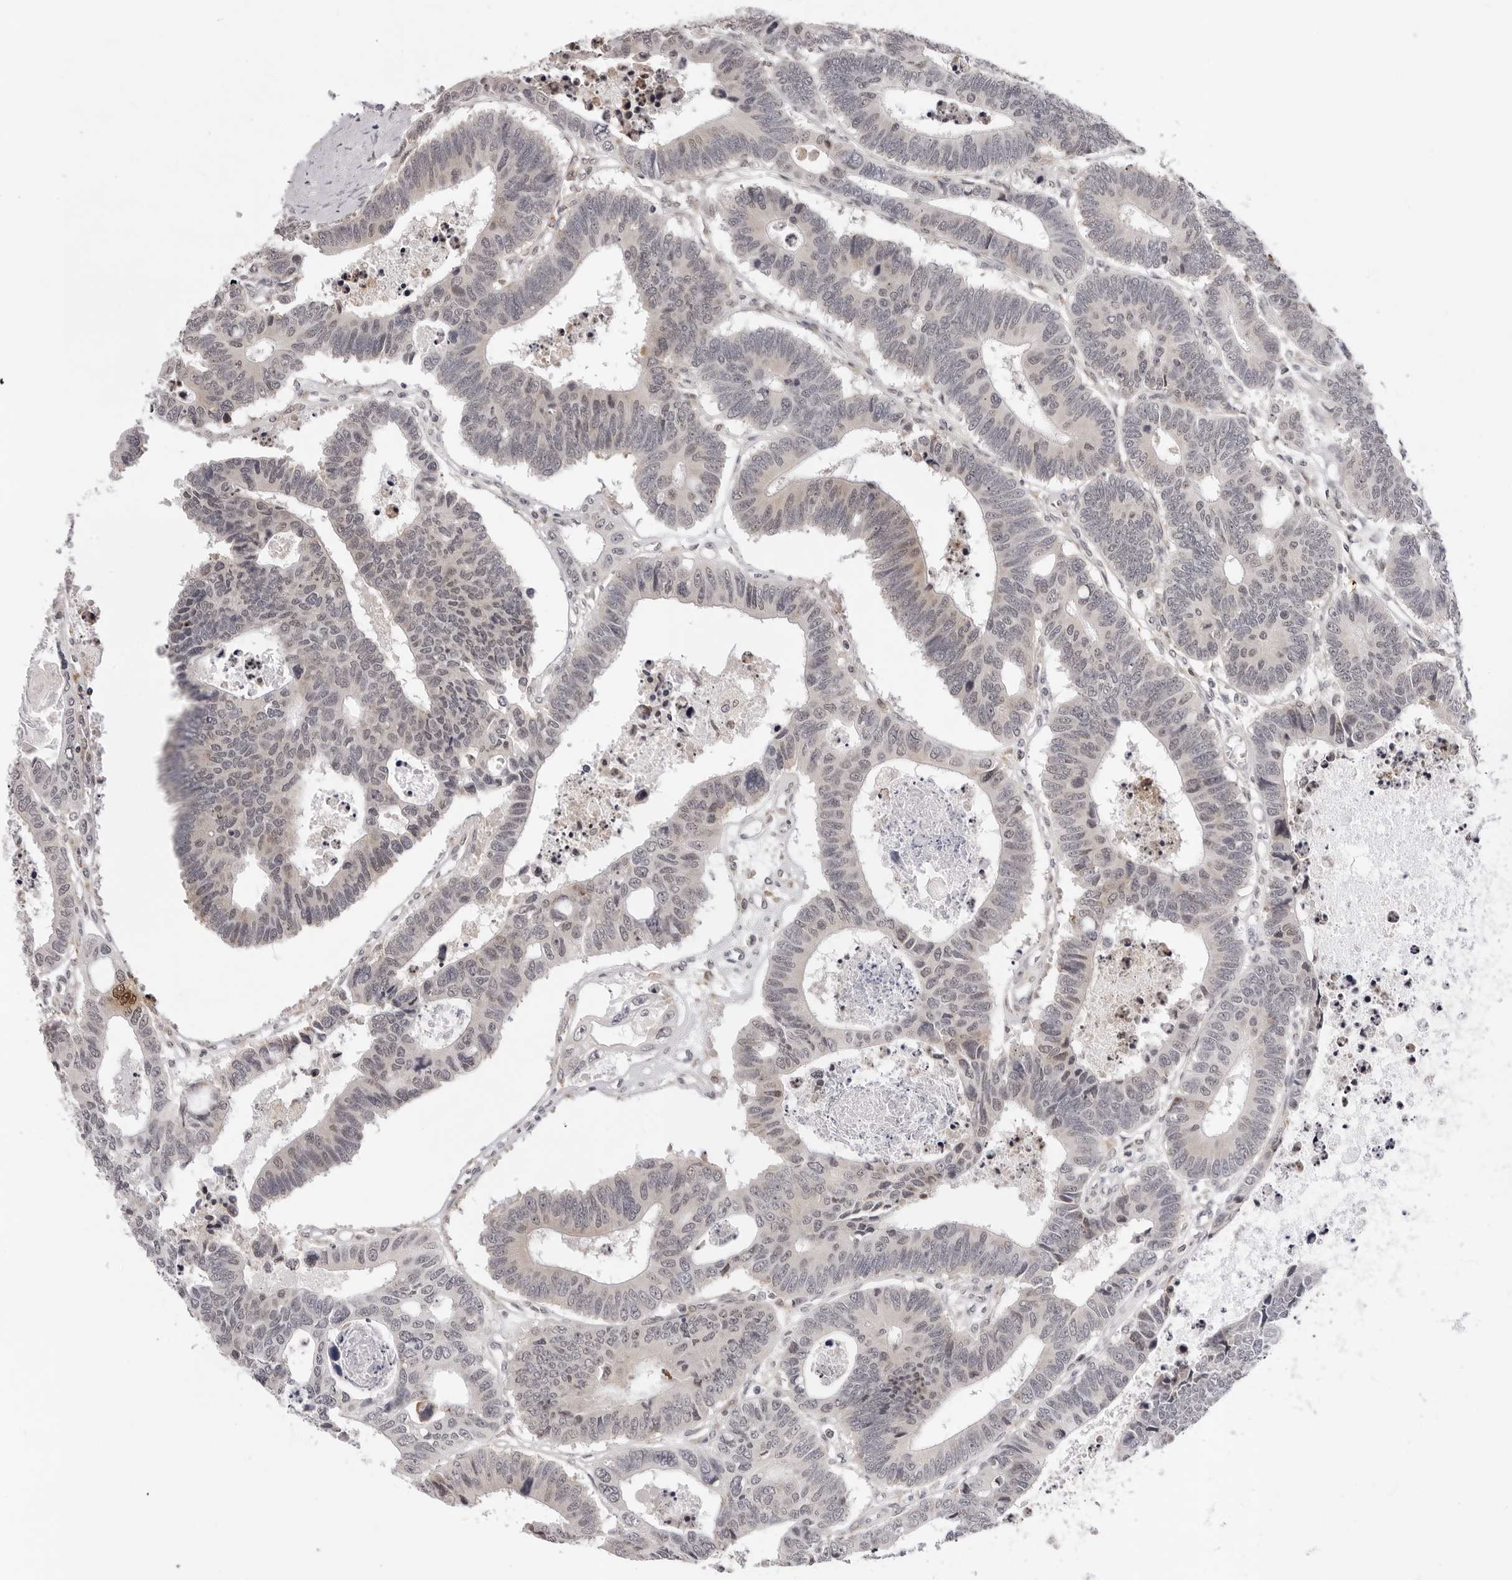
{"staining": {"intensity": "weak", "quantity": "<25%", "location": "cytoplasmic/membranous"}, "tissue": "colorectal cancer", "cell_type": "Tumor cells", "image_type": "cancer", "snomed": [{"axis": "morphology", "description": "Adenocarcinoma, NOS"}, {"axis": "topography", "description": "Rectum"}], "caption": "DAB (3,3'-diaminobenzidine) immunohistochemical staining of colorectal cancer (adenocarcinoma) demonstrates no significant positivity in tumor cells. (Brightfield microscopy of DAB IHC at high magnification).", "gene": "IL17RA", "patient": {"sex": "male", "age": 84}}